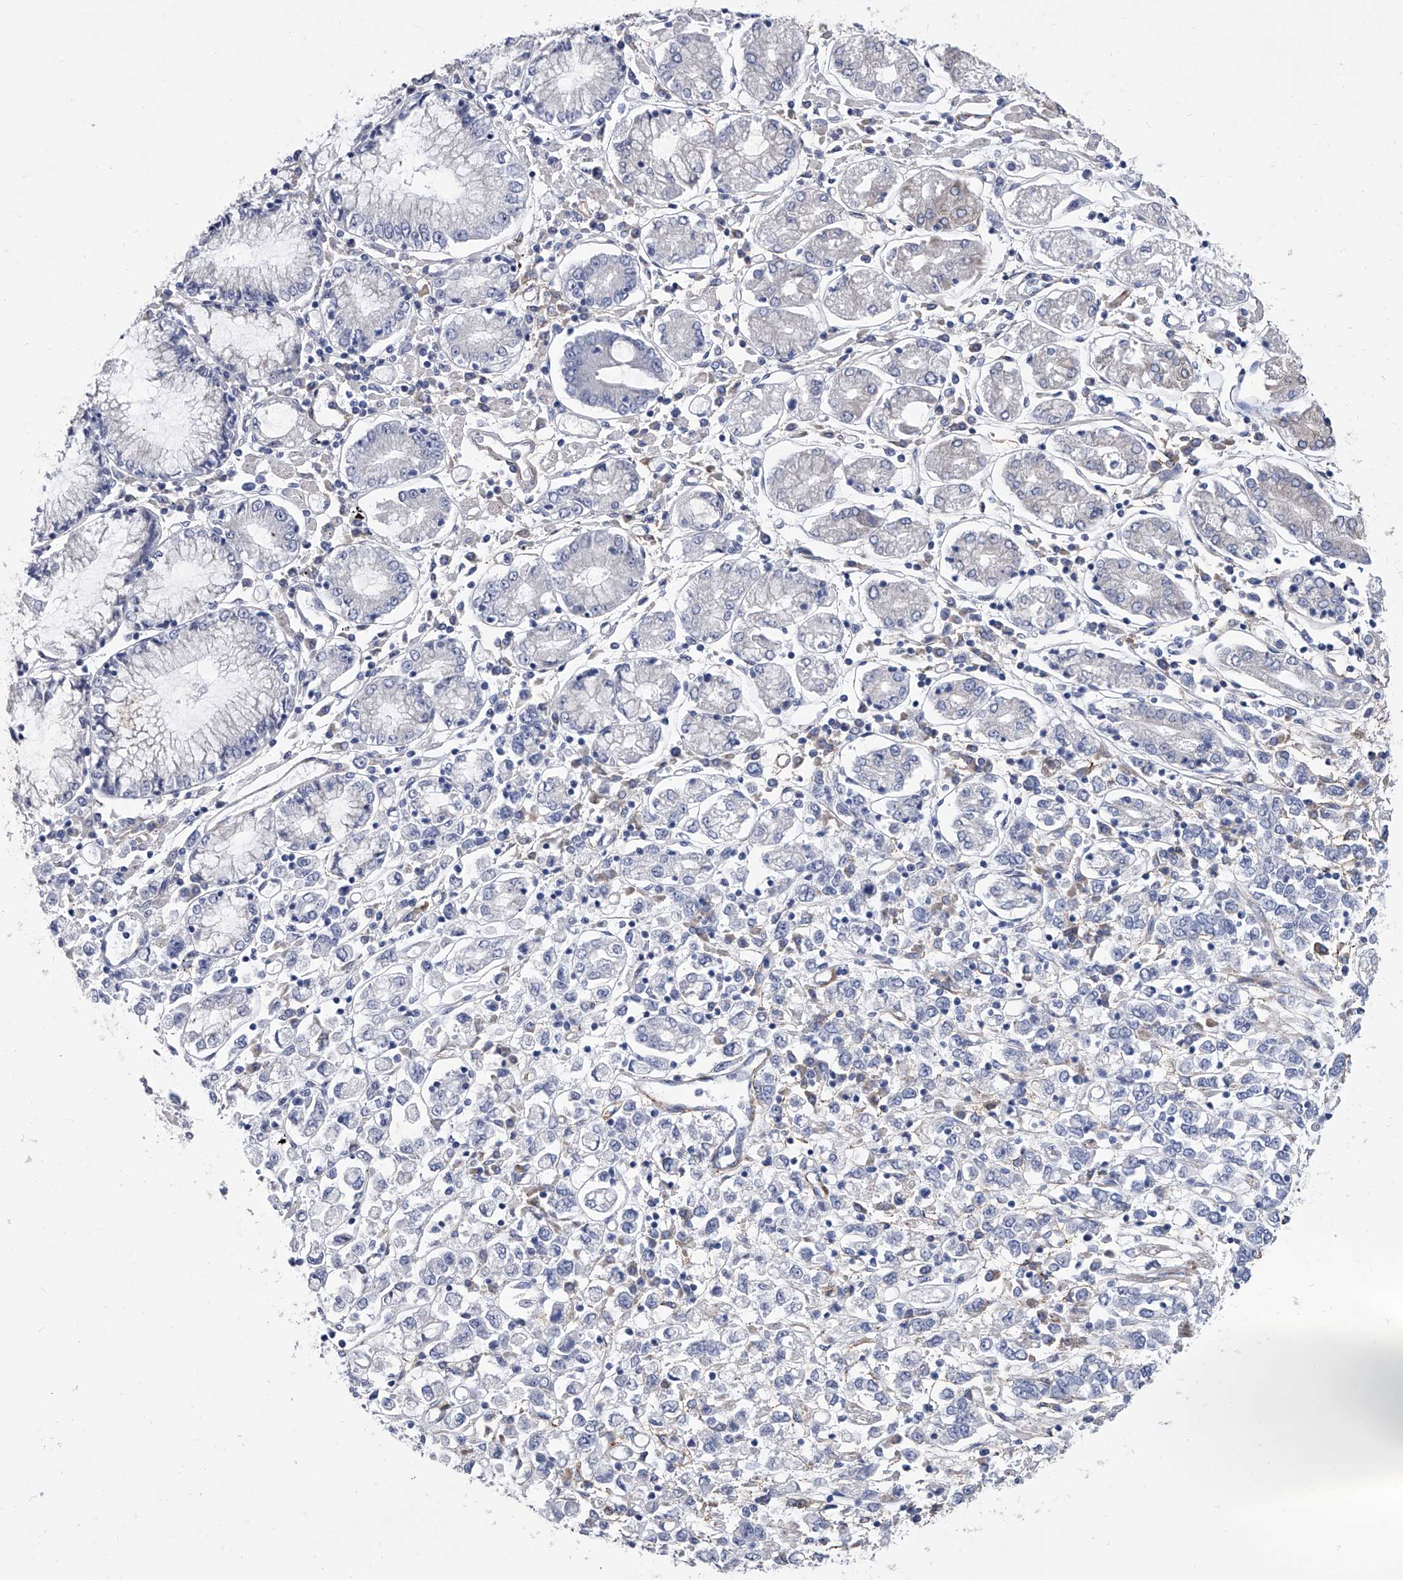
{"staining": {"intensity": "negative", "quantity": "none", "location": "none"}, "tissue": "stomach cancer", "cell_type": "Tumor cells", "image_type": "cancer", "snomed": [{"axis": "morphology", "description": "Adenocarcinoma, NOS"}, {"axis": "topography", "description": "Stomach"}], "caption": "The micrograph demonstrates no staining of tumor cells in stomach adenocarcinoma.", "gene": "ALG14", "patient": {"sex": "female", "age": 76}}